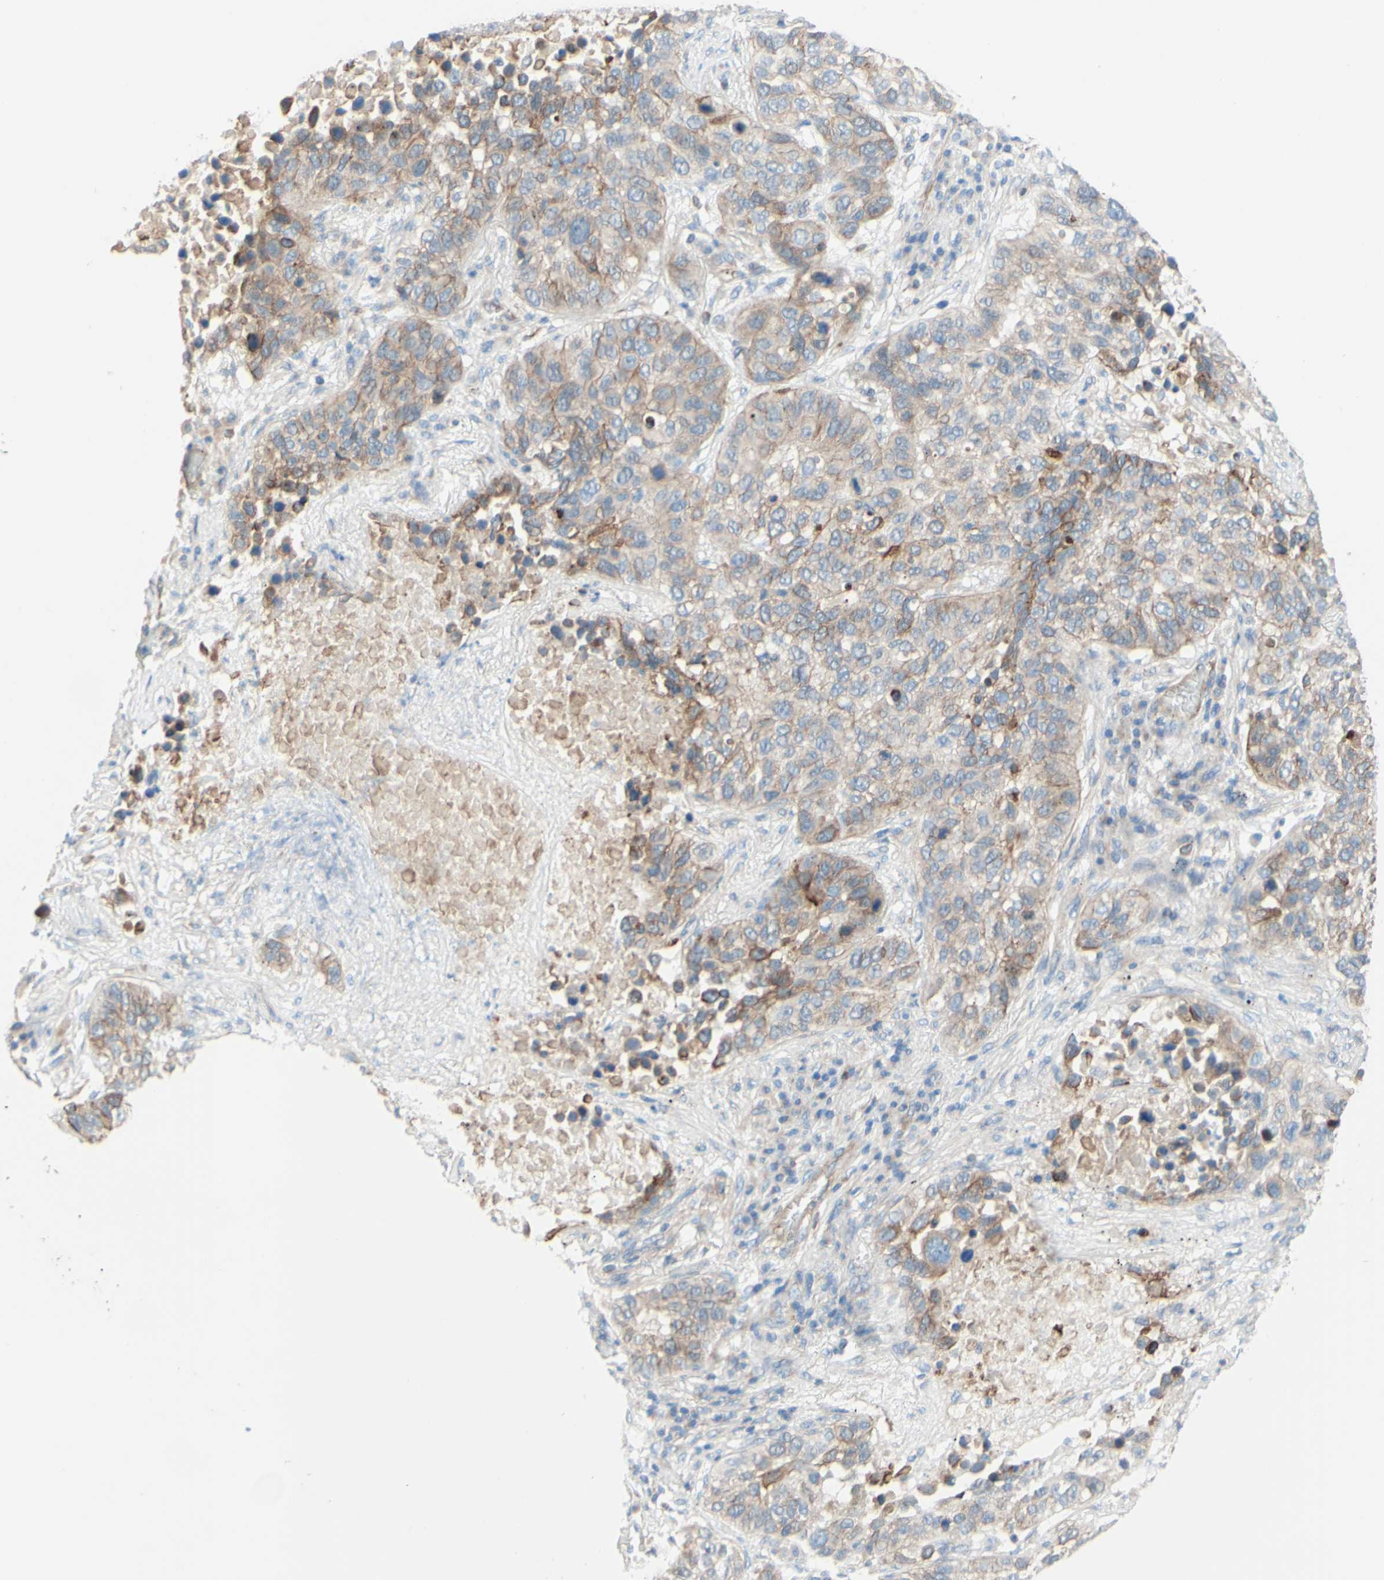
{"staining": {"intensity": "weak", "quantity": ">75%", "location": "cytoplasmic/membranous"}, "tissue": "lung cancer", "cell_type": "Tumor cells", "image_type": "cancer", "snomed": [{"axis": "morphology", "description": "Squamous cell carcinoma, NOS"}, {"axis": "topography", "description": "Lung"}], "caption": "Human lung cancer stained with a brown dye reveals weak cytoplasmic/membranous positive expression in approximately >75% of tumor cells.", "gene": "ENDOD1", "patient": {"sex": "male", "age": 57}}